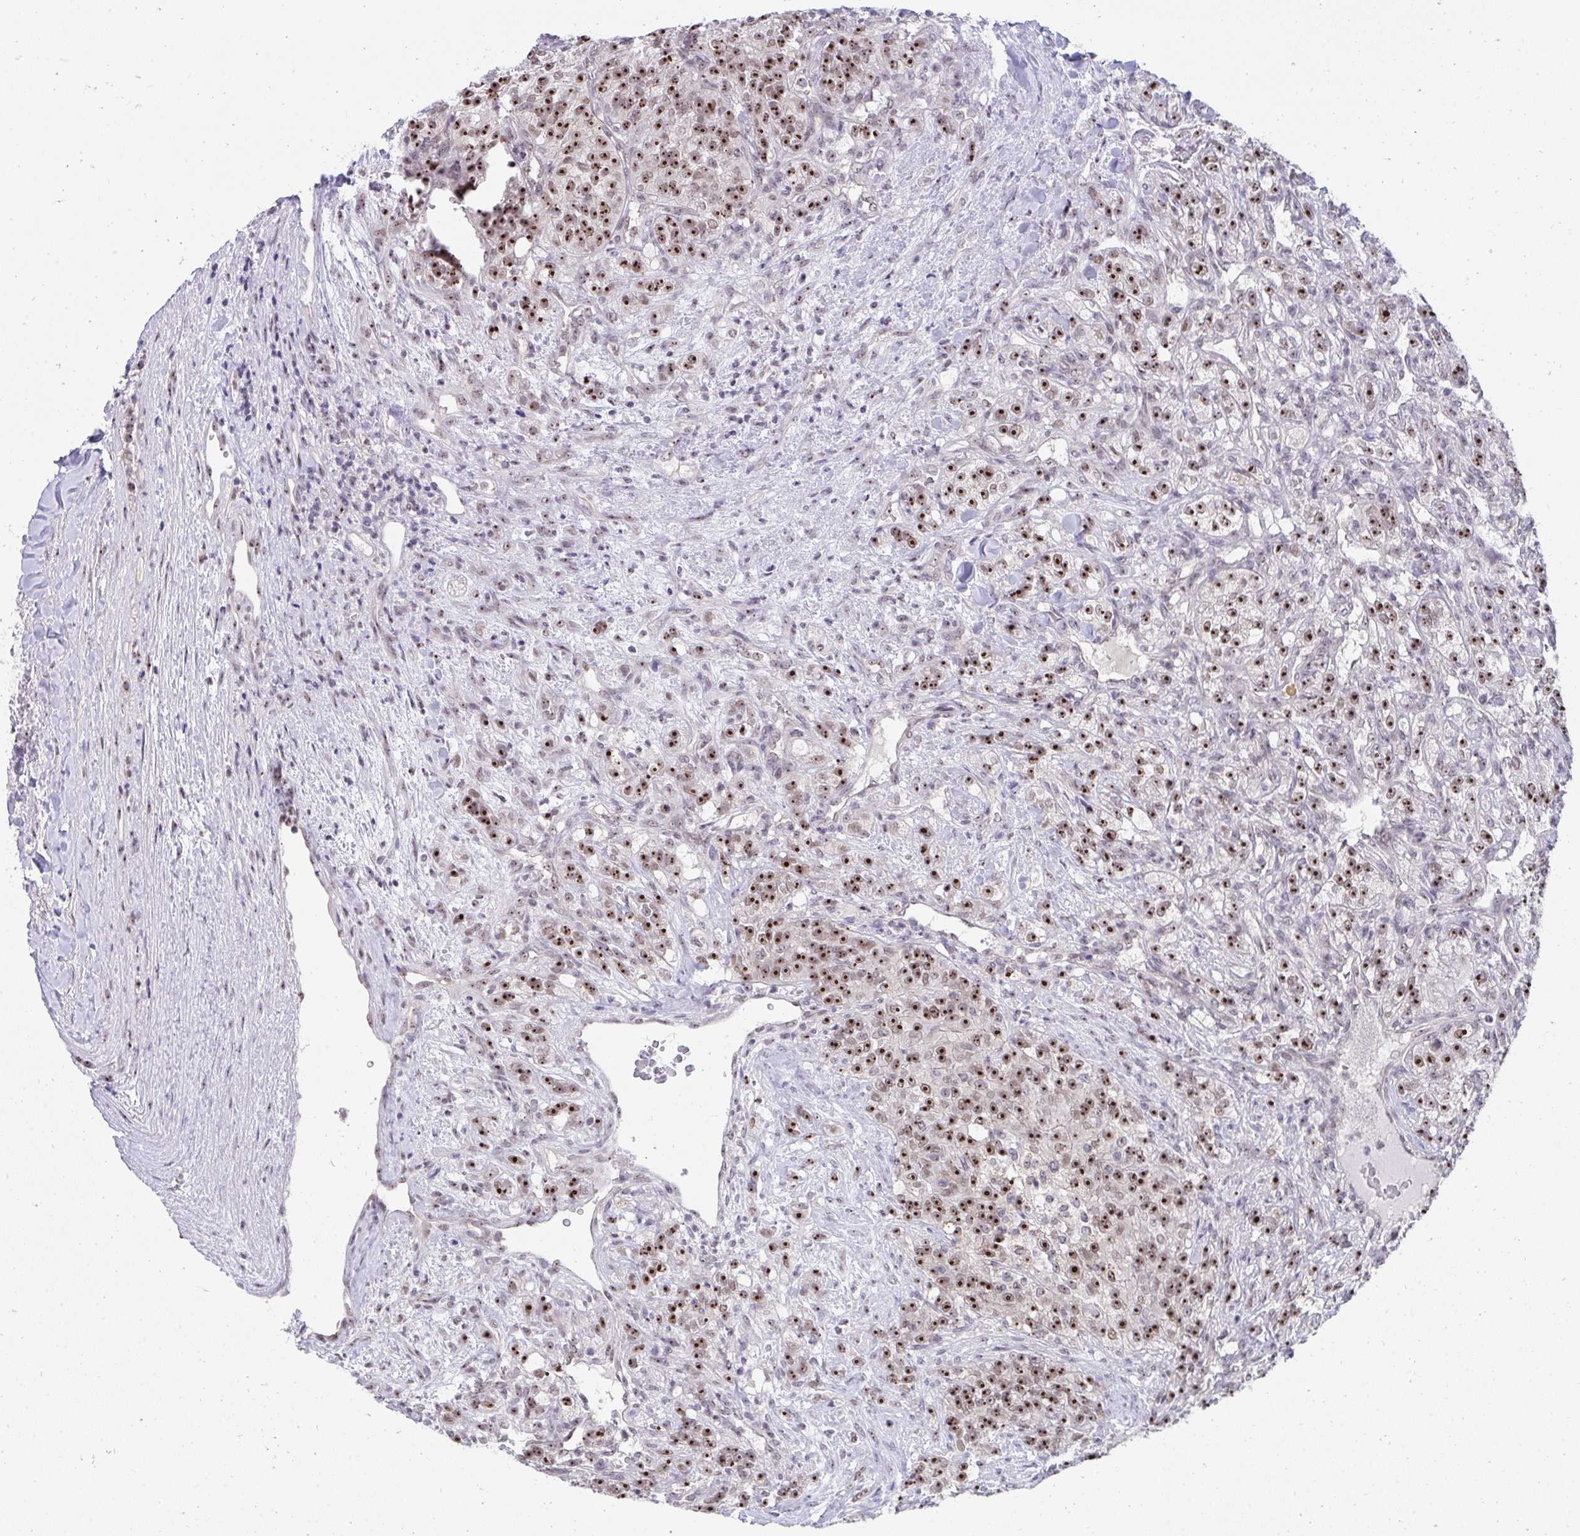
{"staining": {"intensity": "strong", "quantity": ">75%", "location": "nuclear"}, "tissue": "renal cancer", "cell_type": "Tumor cells", "image_type": "cancer", "snomed": [{"axis": "morphology", "description": "Adenocarcinoma, NOS"}, {"axis": "topography", "description": "Kidney"}], "caption": "Human renal cancer stained with a brown dye reveals strong nuclear positive staining in about >75% of tumor cells.", "gene": "HIRA", "patient": {"sex": "female", "age": 63}}